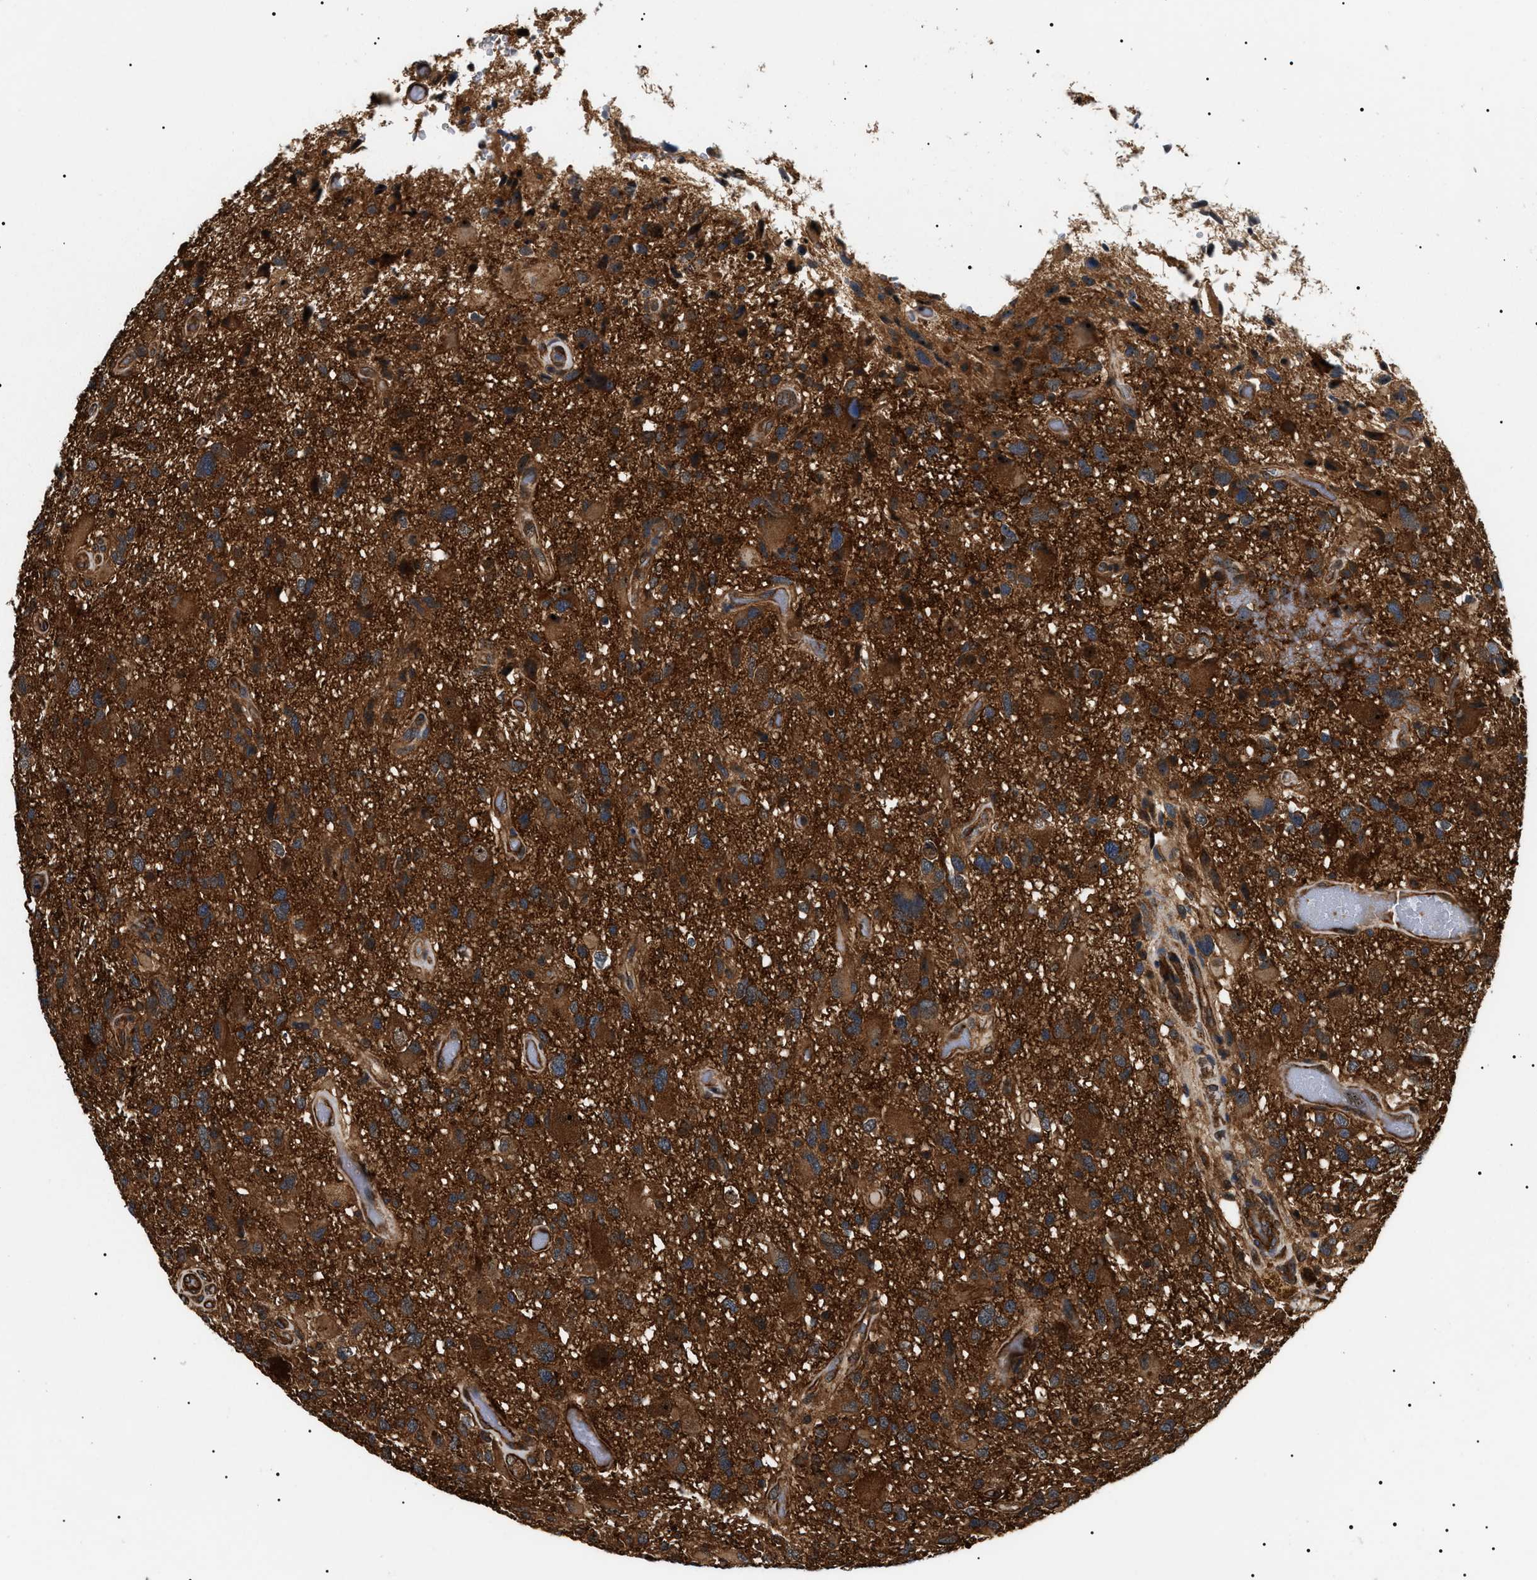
{"staining": {"intensity": "strong", "quantity": ">75%", "location": "cytoplasmic/membranous"}, "tissue": "glioma", "cell_type": "Tumor cells", "image_type": "cancer", "snomed": [{"axis": "morphology", "description": "Glioma, malignant, High grade"}, {"axis": "topography", "description": "Brain"}], "caption": "Tumor cells reveal high levels of strong cytoplasmic/membranous expression in approximately >75% of cells in malignant glioma (high-grade).", "gene": "SH3GLB2", "patient": {"sex": "male", "age": 33}}